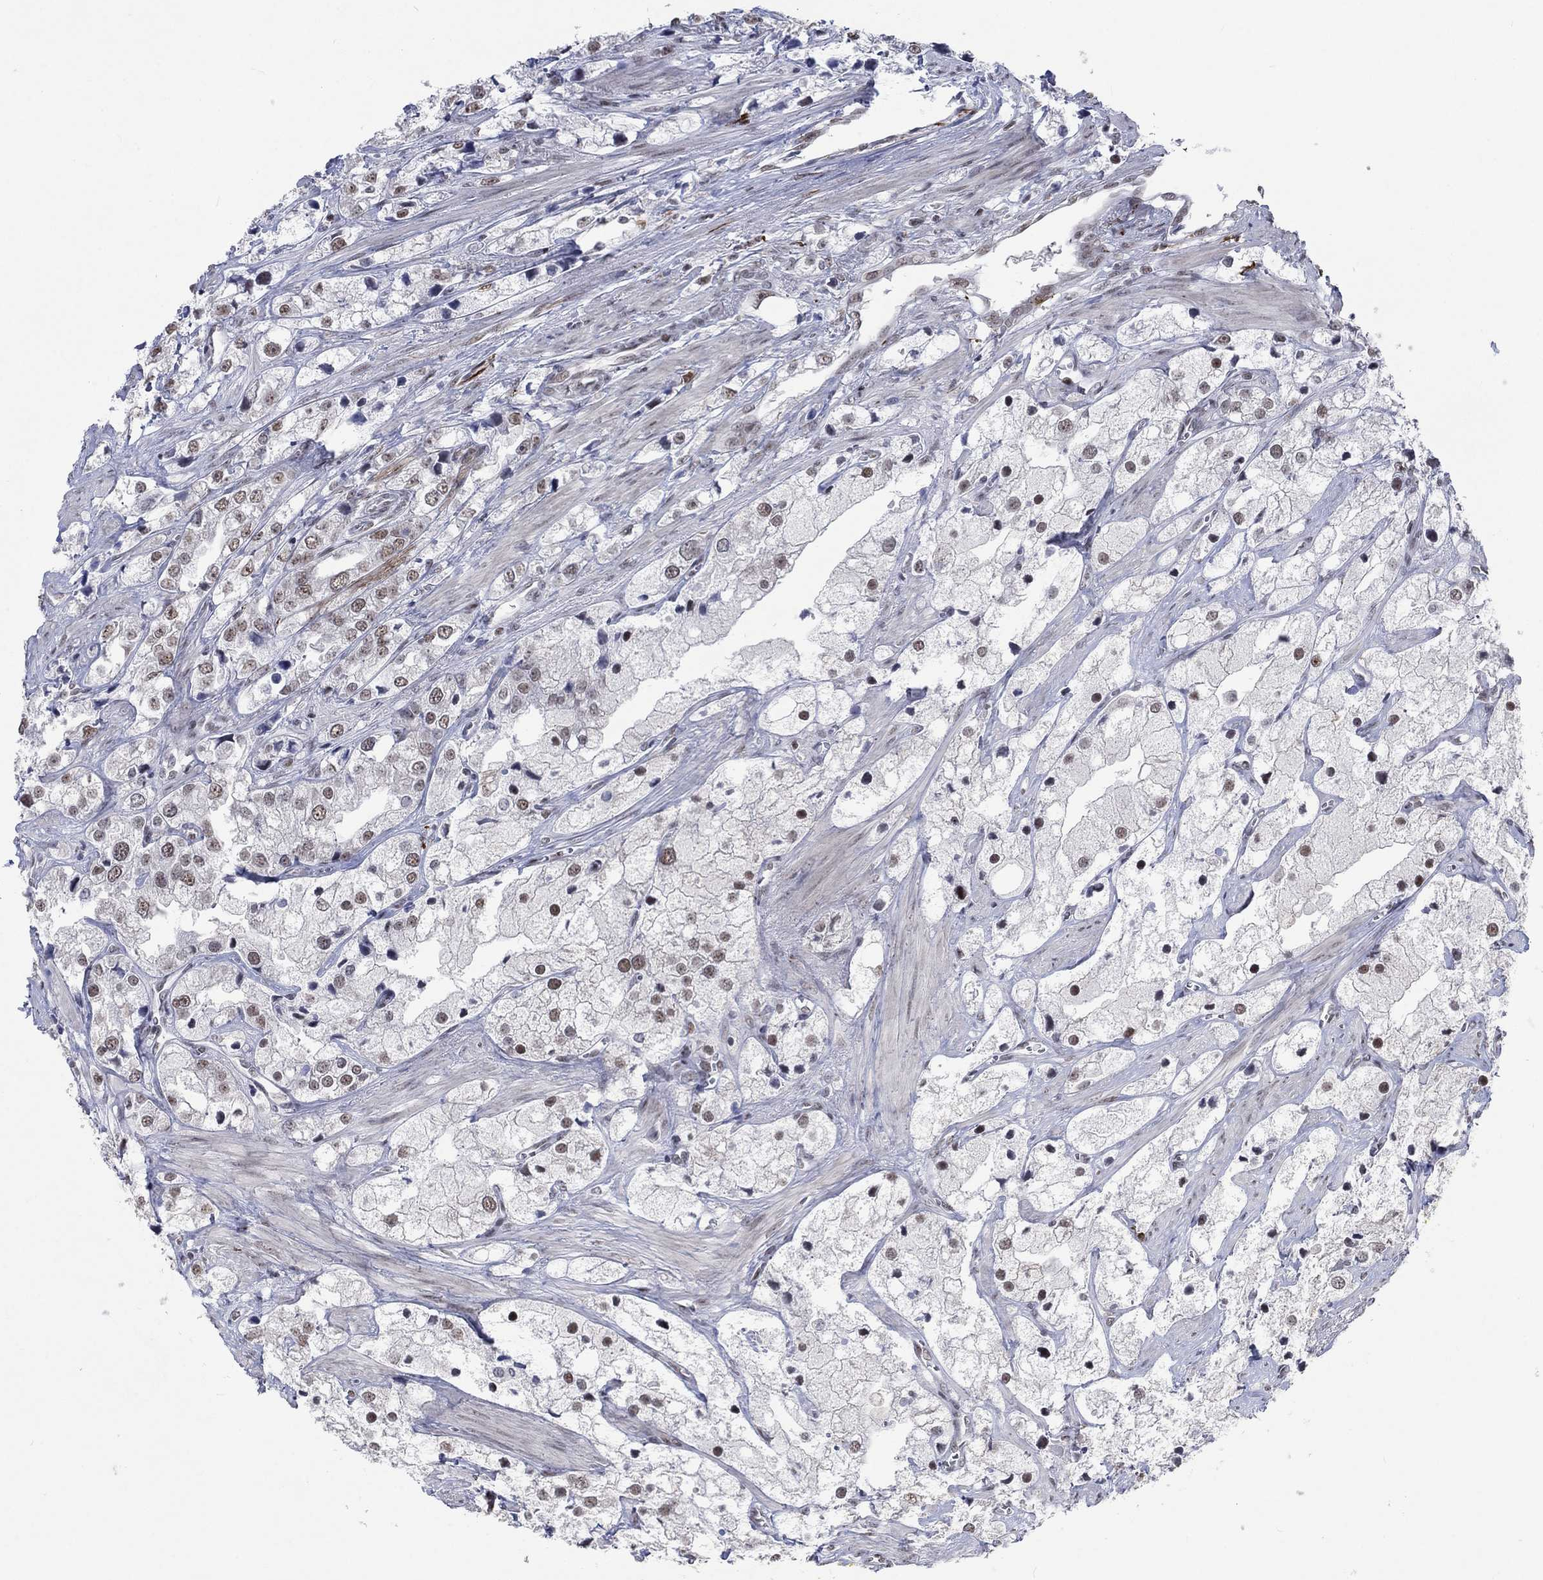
{"staining": {"intensity": "negative", "quantity": "none", "location": "none"}, "tissue": "prostate cancer", "cell_type": "Tumor cells", "image_type": "cancer", "snomed": [{"axis": "morphology", "description": "Adenocarcinoma, NOS"}, {"axis": "topography", "description": "Prostate and seminal vesicle, NOS"}, {"axis": "topography", "description": "Prostate"}], "caption": "The micrograph demonstrates no significant staining in tumor cells of adenocarcinoma (prostate).", "gene": "HCFC1", "patient": {"sex": "male", "age": 79}}